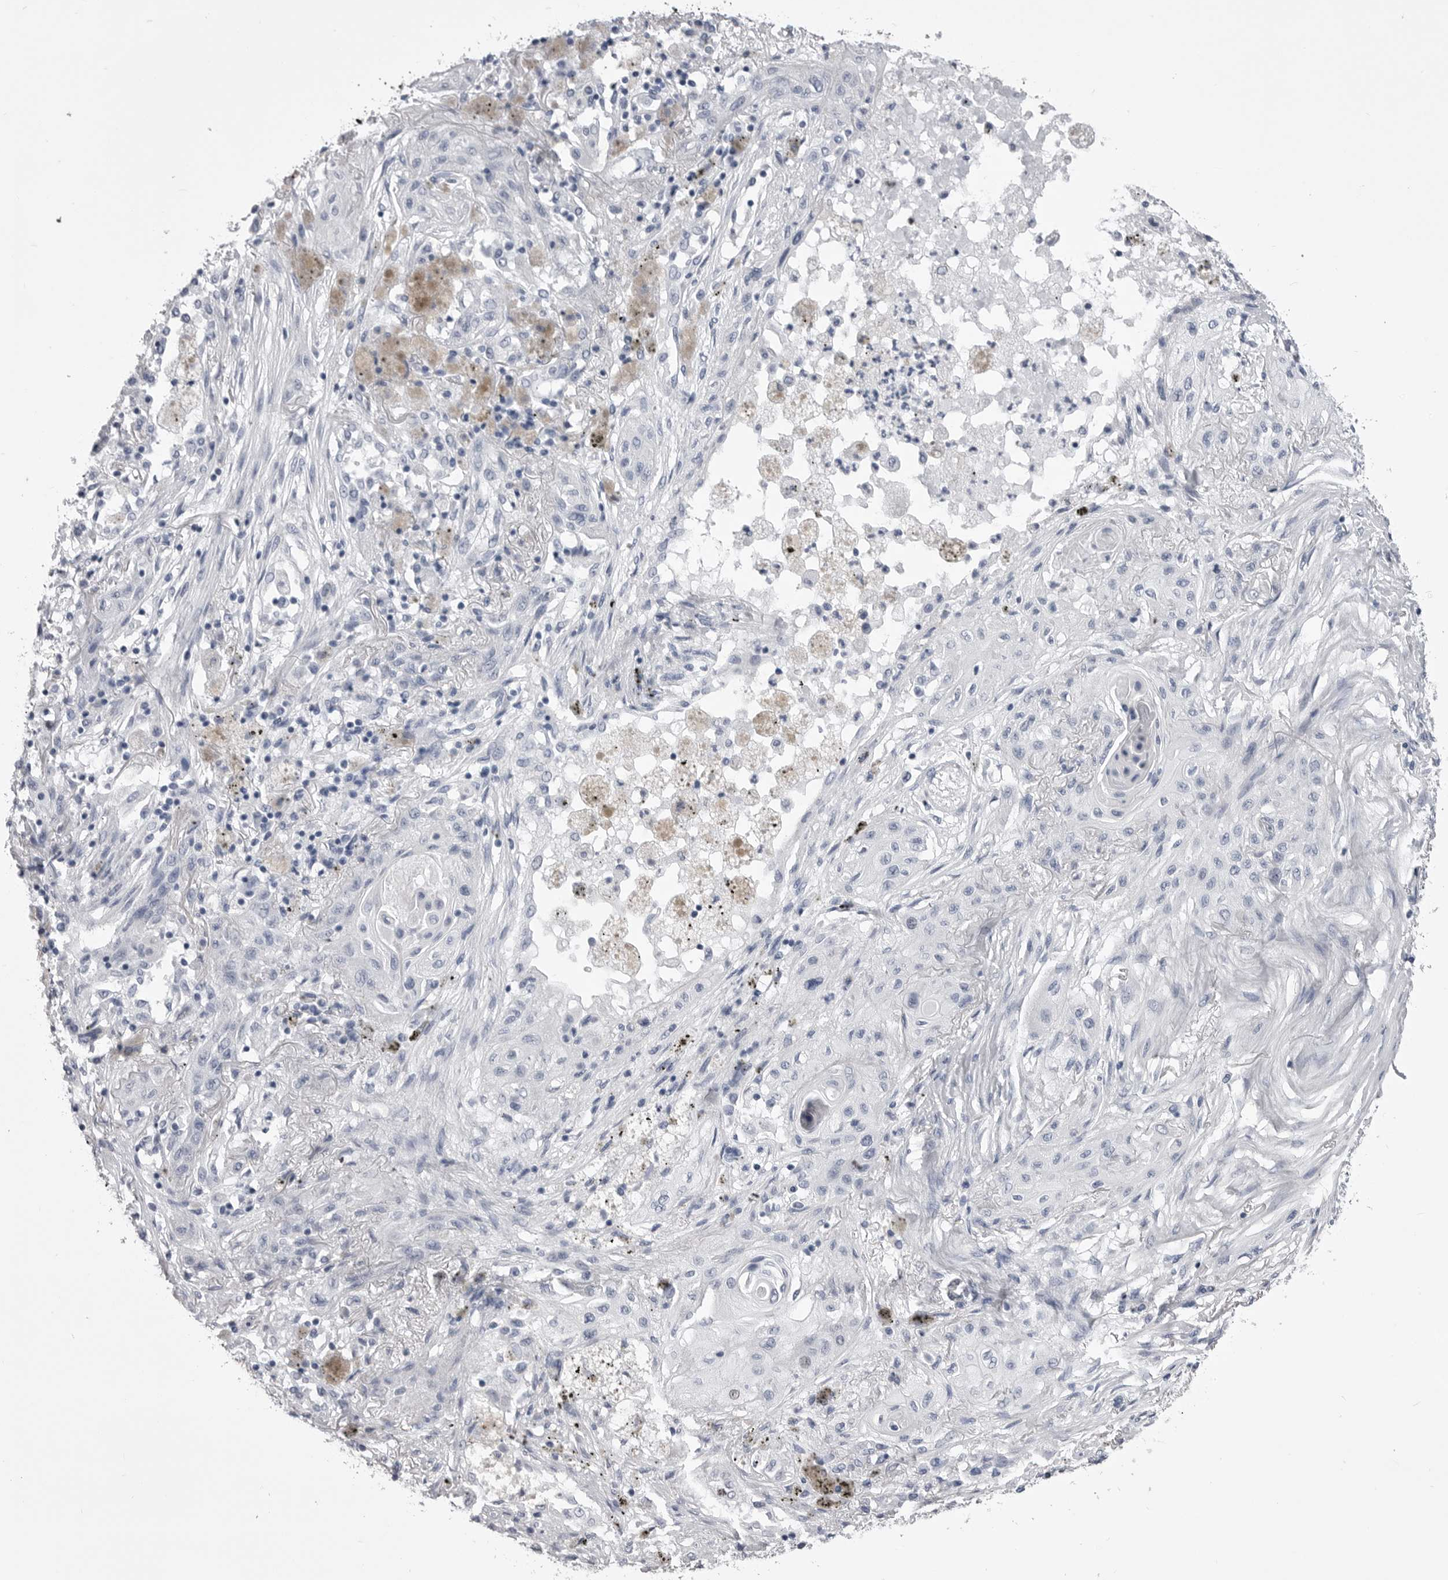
{"staining": {"intensity": "negative", "quantity": "none", "location": "none"}, "tissue": "lung cancer", "cell_type": "Tumor cells", "image_type": "cancer", "snomed": [{"axis": "morphology", "description": "Squamous cell carcinoma, NOS"}, {"axis": "topography", "description": "Lung"}], "caption": "Tumor cells show no significant staining in lung cancer.", "gene": "ANK2", "patient": {"sex": "female", "age": 47}}